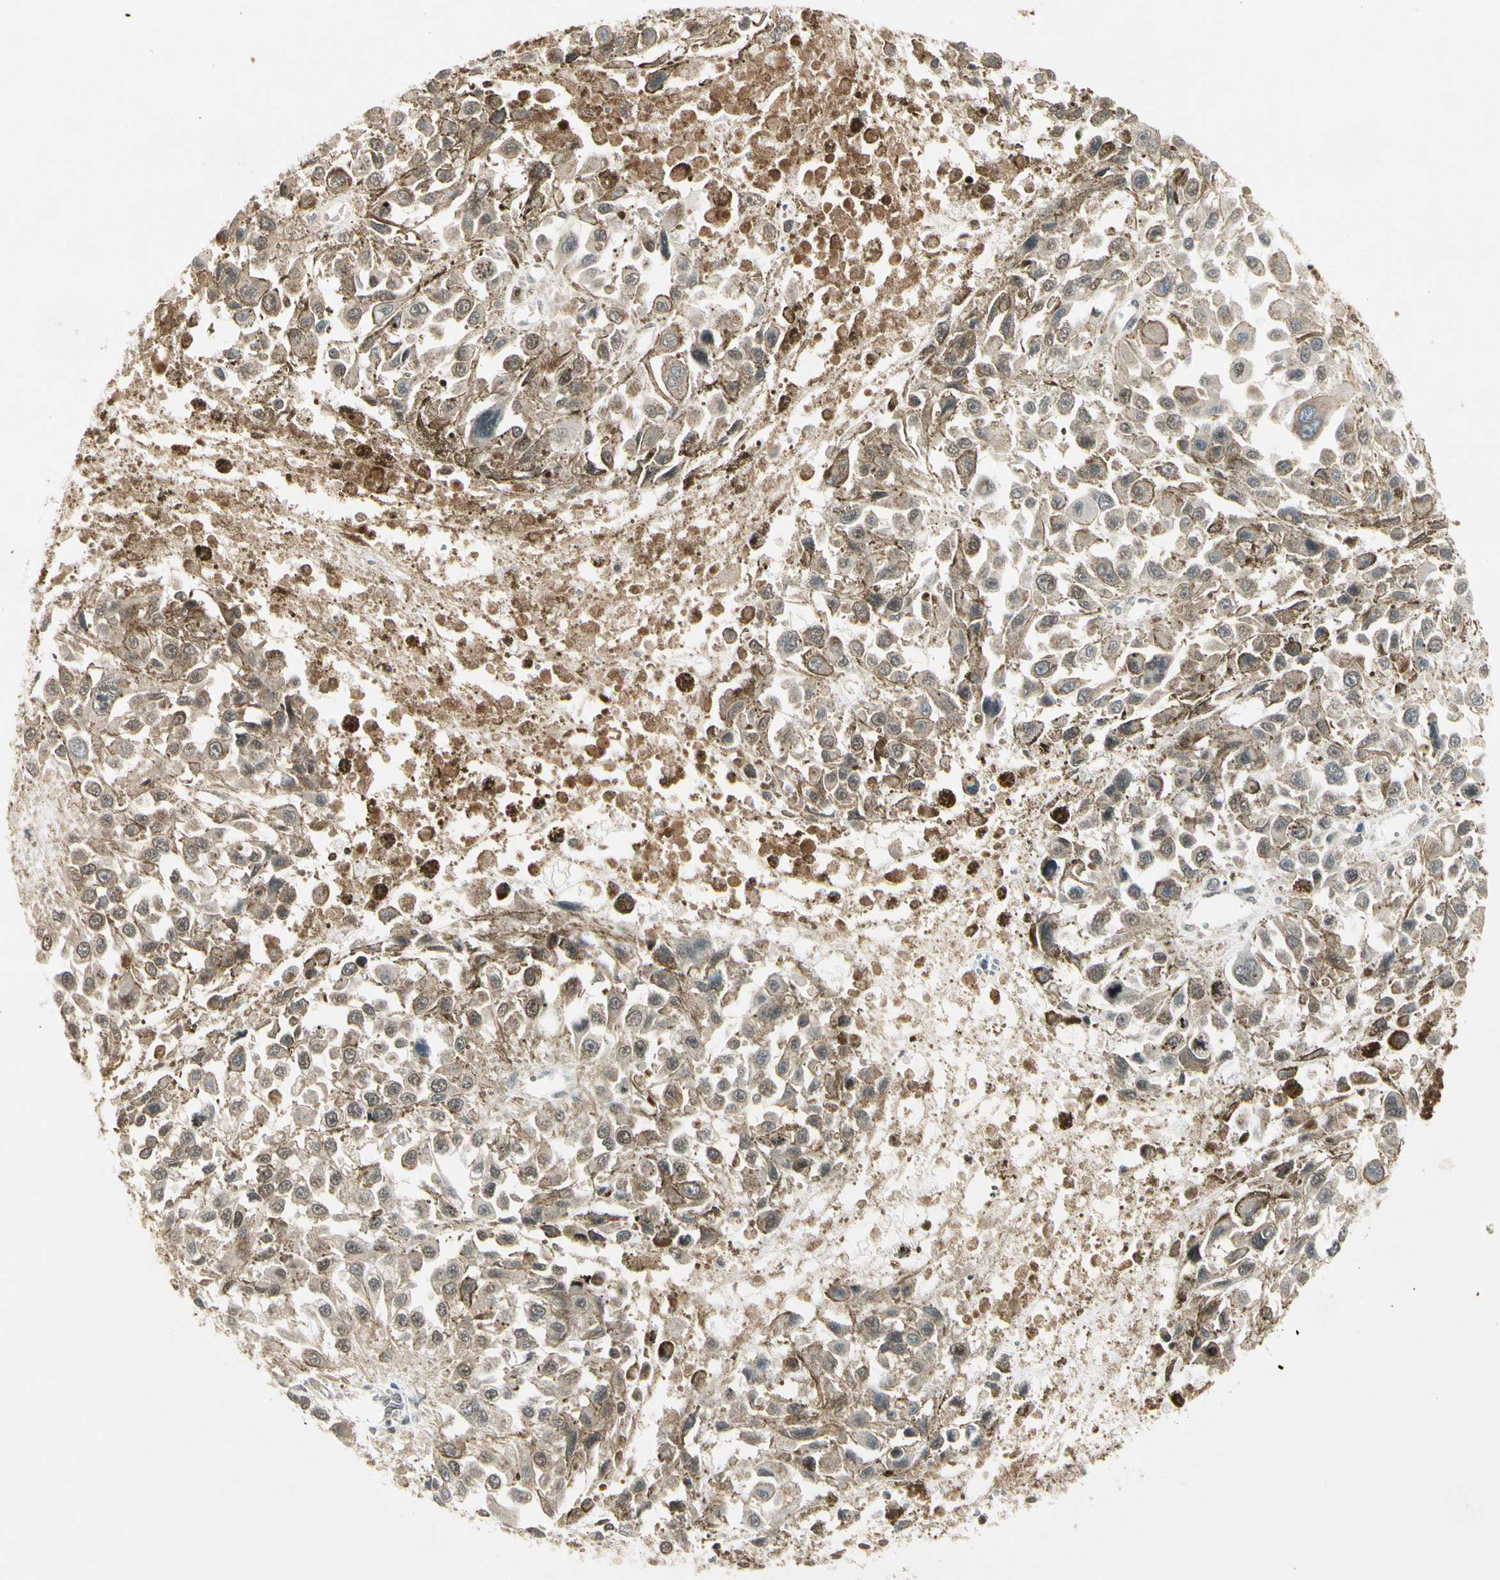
{"staining": {"intensity": "weak", "quantity": ">75%", "location": "cytoplasmic/membranous"}, "tissue": "melanoma", "cell_type": "Tumor cells", "image_type": "cancer", "snomed": [{"axis": "morphology", "description": "Malignant melanoma, Metastatic site"}, {"axis": "topography", "description": "Lymph node"}], "caption": "Immunohistochemistry of melanoma exhibits low levels of weak cytoplasmic/membranous positivity in about >75% of tumor cells.", "gene": "SMN2", "patient": {"sex": "male", "age": 59}}